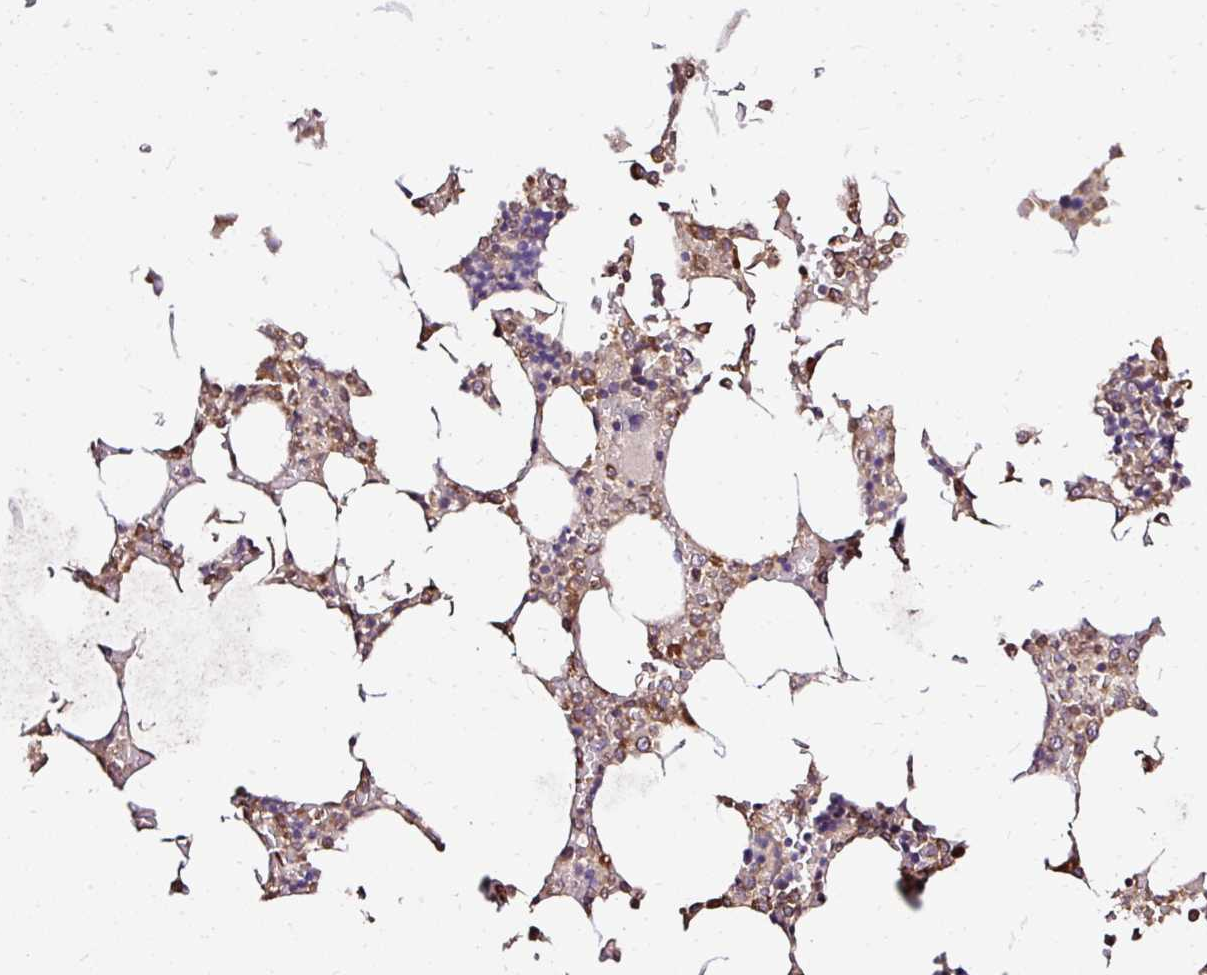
{"staining": {"intensity": "weak", "quantity": "25%-75%", "location": "cytoplasmic/membranous"}, "tissue": "bone marrow", "cell_type": "Hematopoietic cells", "image_type": "normal", "snomed": [{"axis": "morphology", "description": "Normal tissue, NOS"}, {"axis": "topography", "description": "Bone marrow"}], "caption": "Weak cytoplasmic/membranous staining for a protein is seen in about 25%-75% of hematopoietic cells of normal bone marrow using IHC.", "gene": "SEC63", "patient": {"sex": "male", "age": 64}}